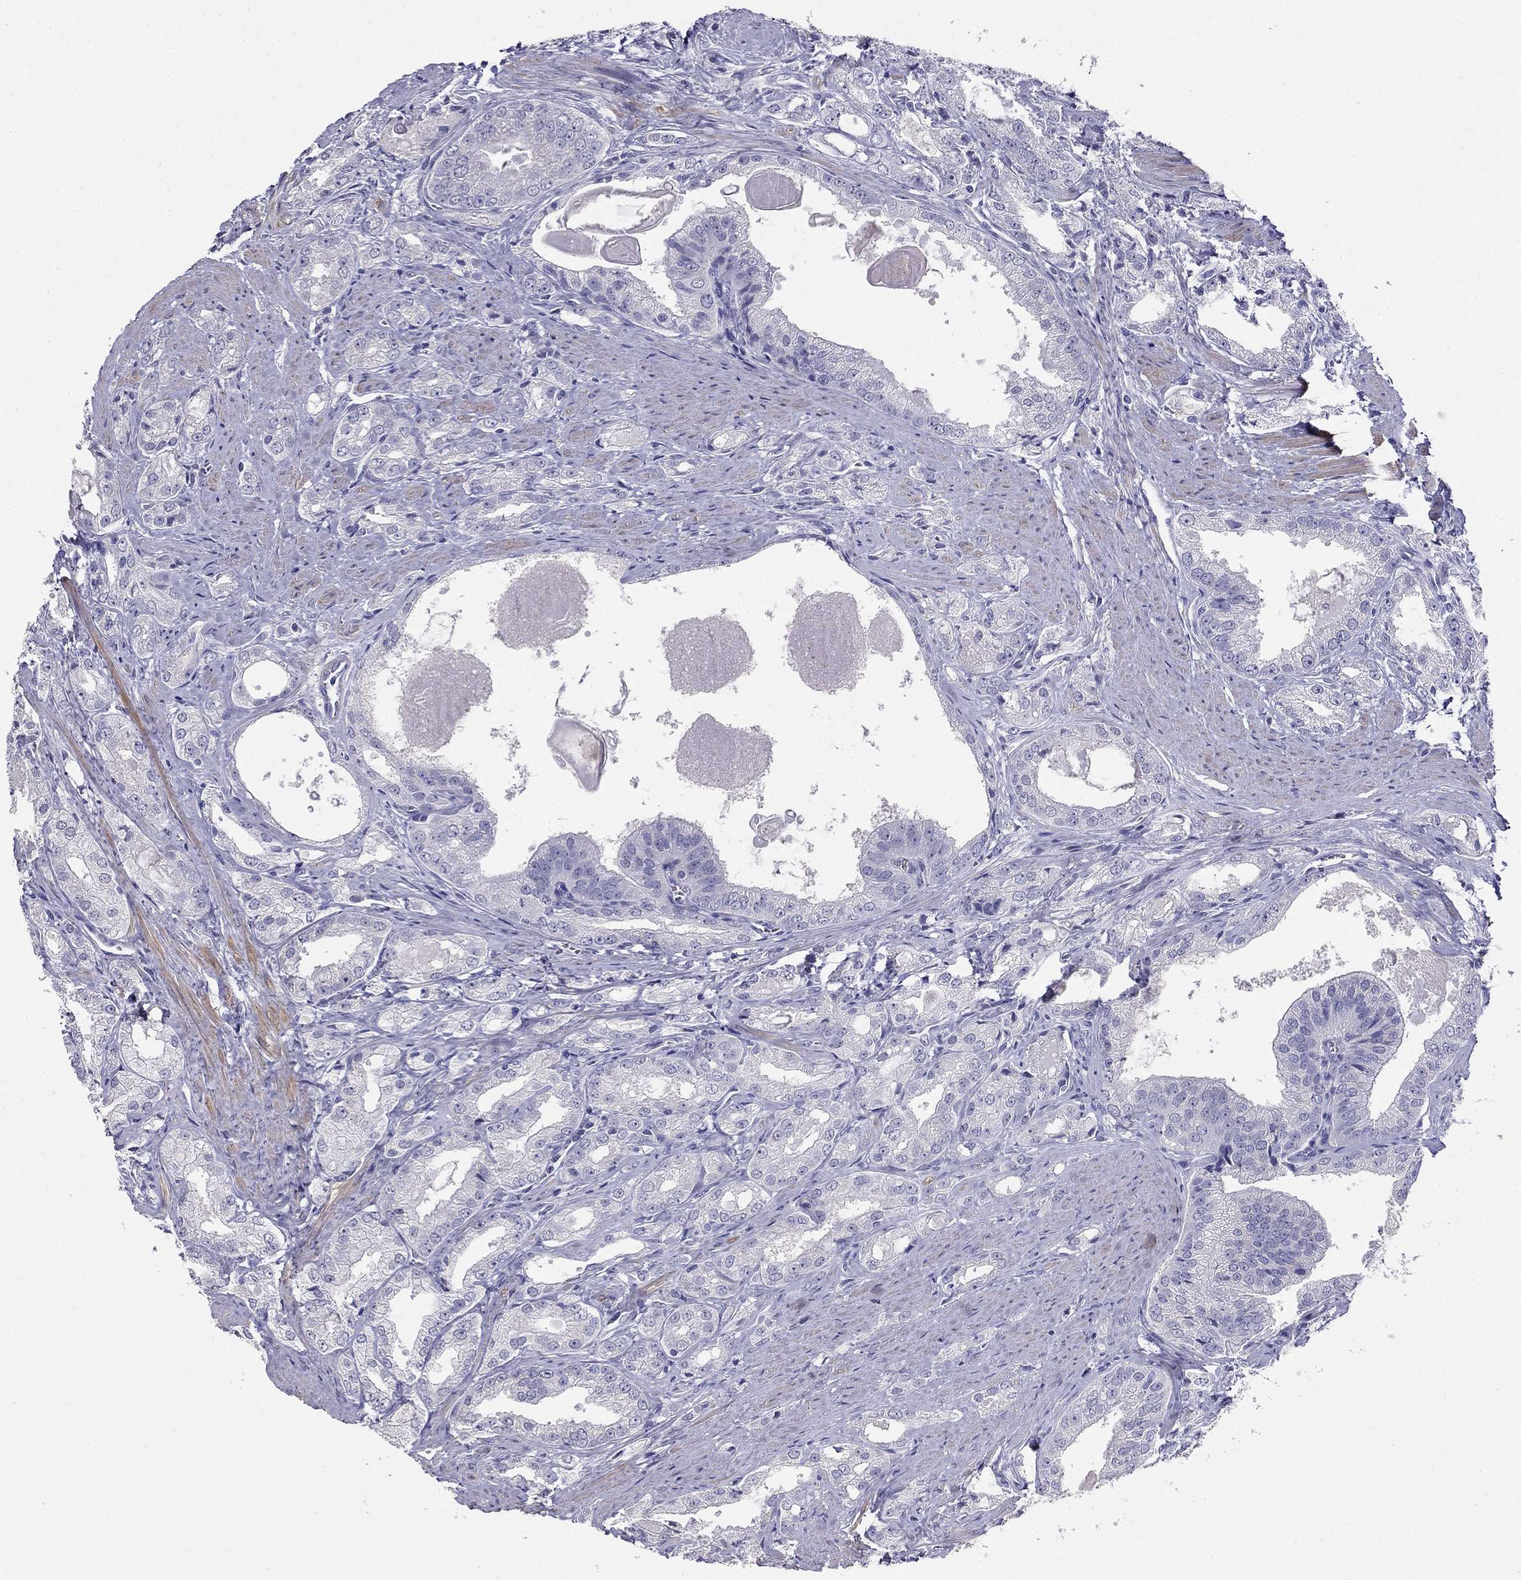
{"staining": {"intensity": "negative", "quantity": "none", "location": "none"}, "tissue": "prostate cancer", "cell_type": "Tumor cells", "image_type": "cancer", "snomed": [{"axis": "morphology", "description": "Adenocarcinoma, NOS"}, {"axis": "morphology", "description": "Adenocarcinoma, High grade"}, {"axis": "topography", "description": "Prostate"}], "caption": "Immunohistochemistry of prostate adenocarcinoma (high-grade) exhibits no expression in tumor cells.", "gene": "LY6H", "patient": {"sex": "male", "age": 70}}